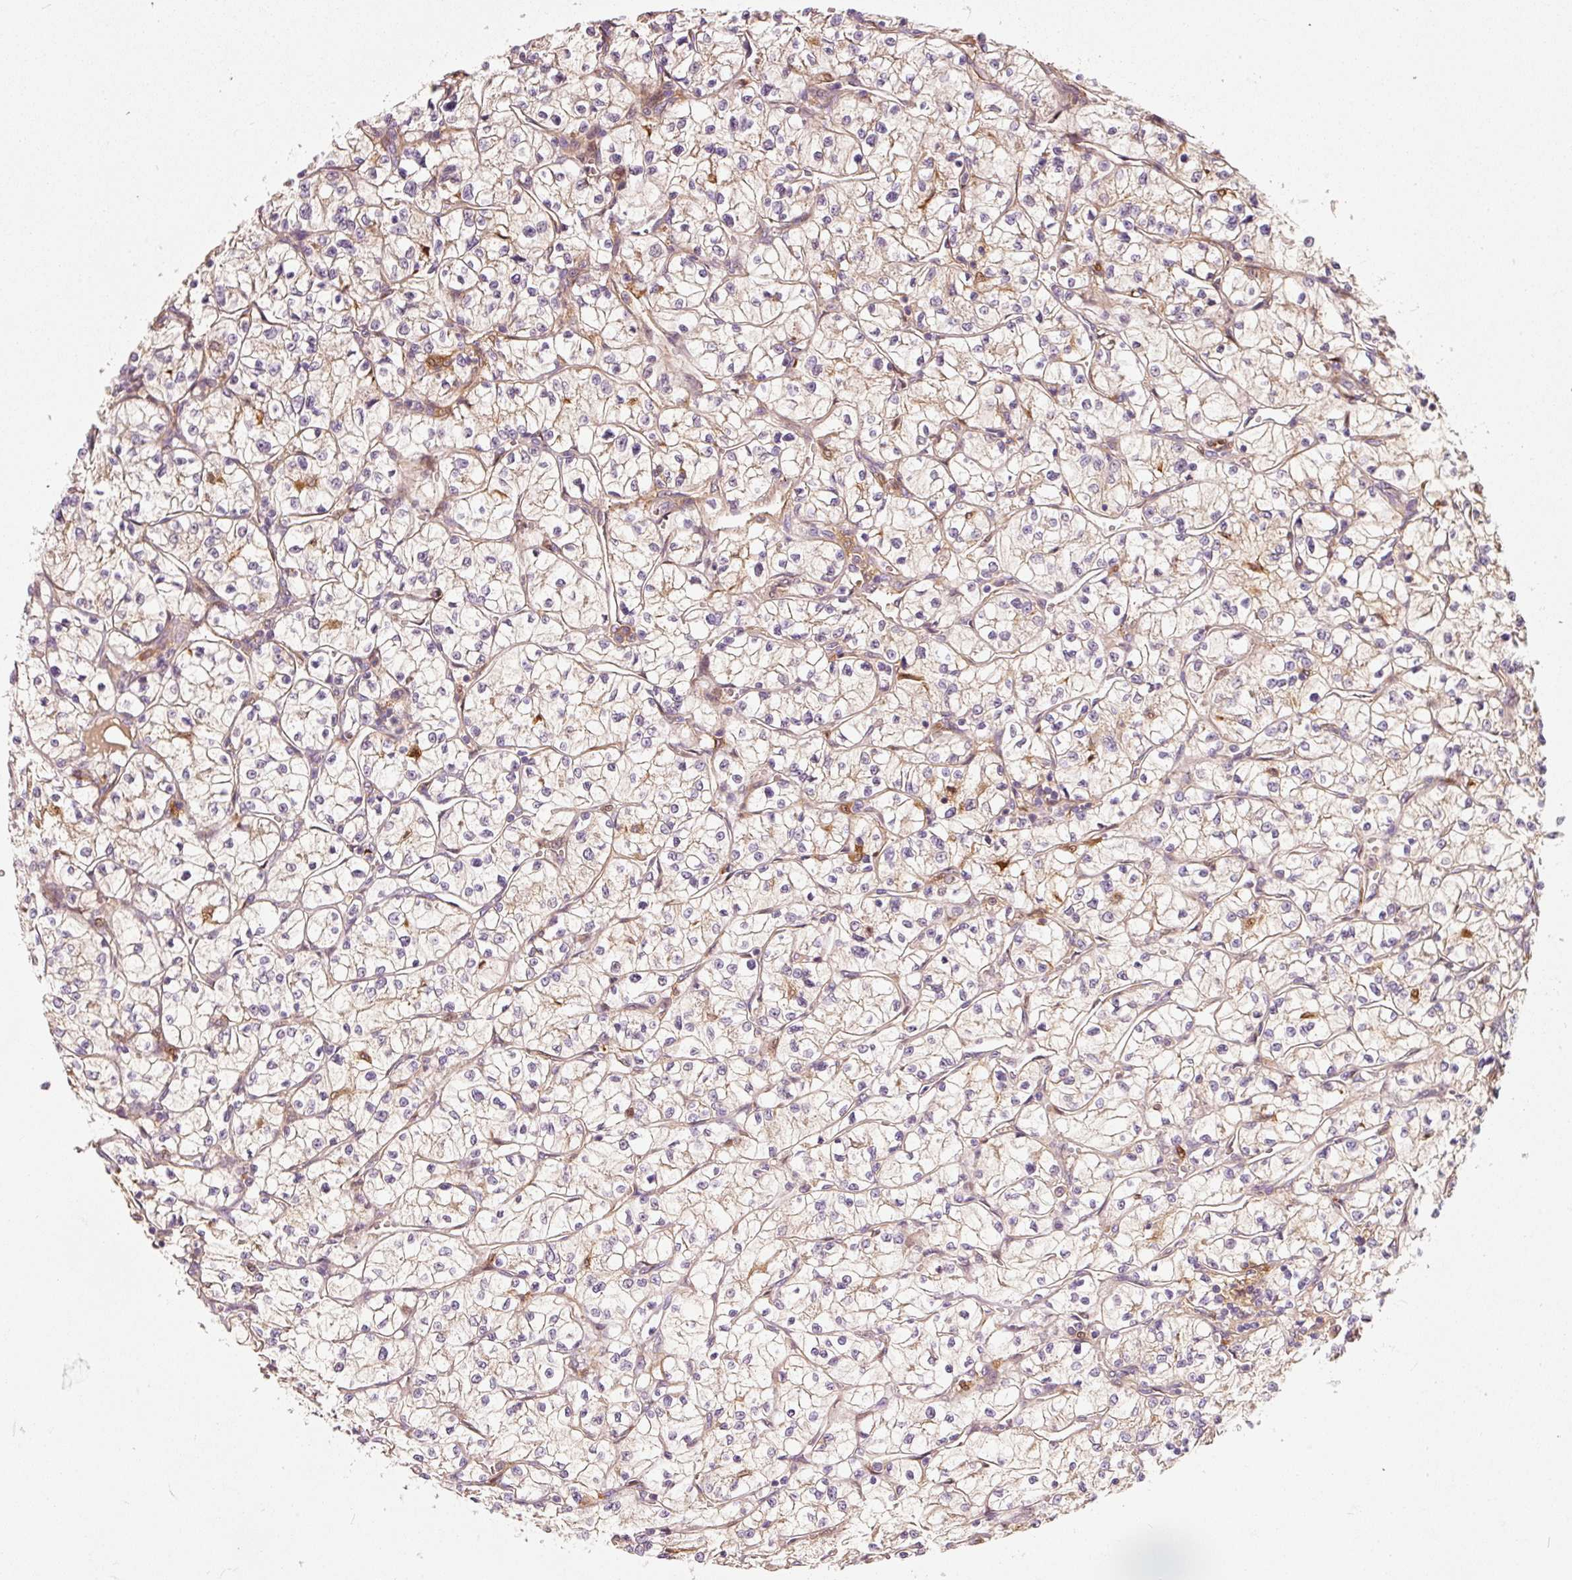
{"staining": {"intensity": "weak", "quantity": ">75%", "location": "cytoplasmic/membranous"}, "tissue": "renal cancer", "cell_type": "Tumor cells", "image_type": "cancer", "snomed": [{"axis": "morphology", "description": "Adenocarcinoma, NOS"}, {"axis": "topography", "description": "Kidney"}], "caption": "The histopathology image reveals immunohistochemical staining of renal cancer. There is weak cytoplasmic/membranous positivity is identified in approximately >75% of tumor cells. Nuclei are stained in blue.", "gene": "IQGAP2", "patient": {"sex": "female", "age": 64}}